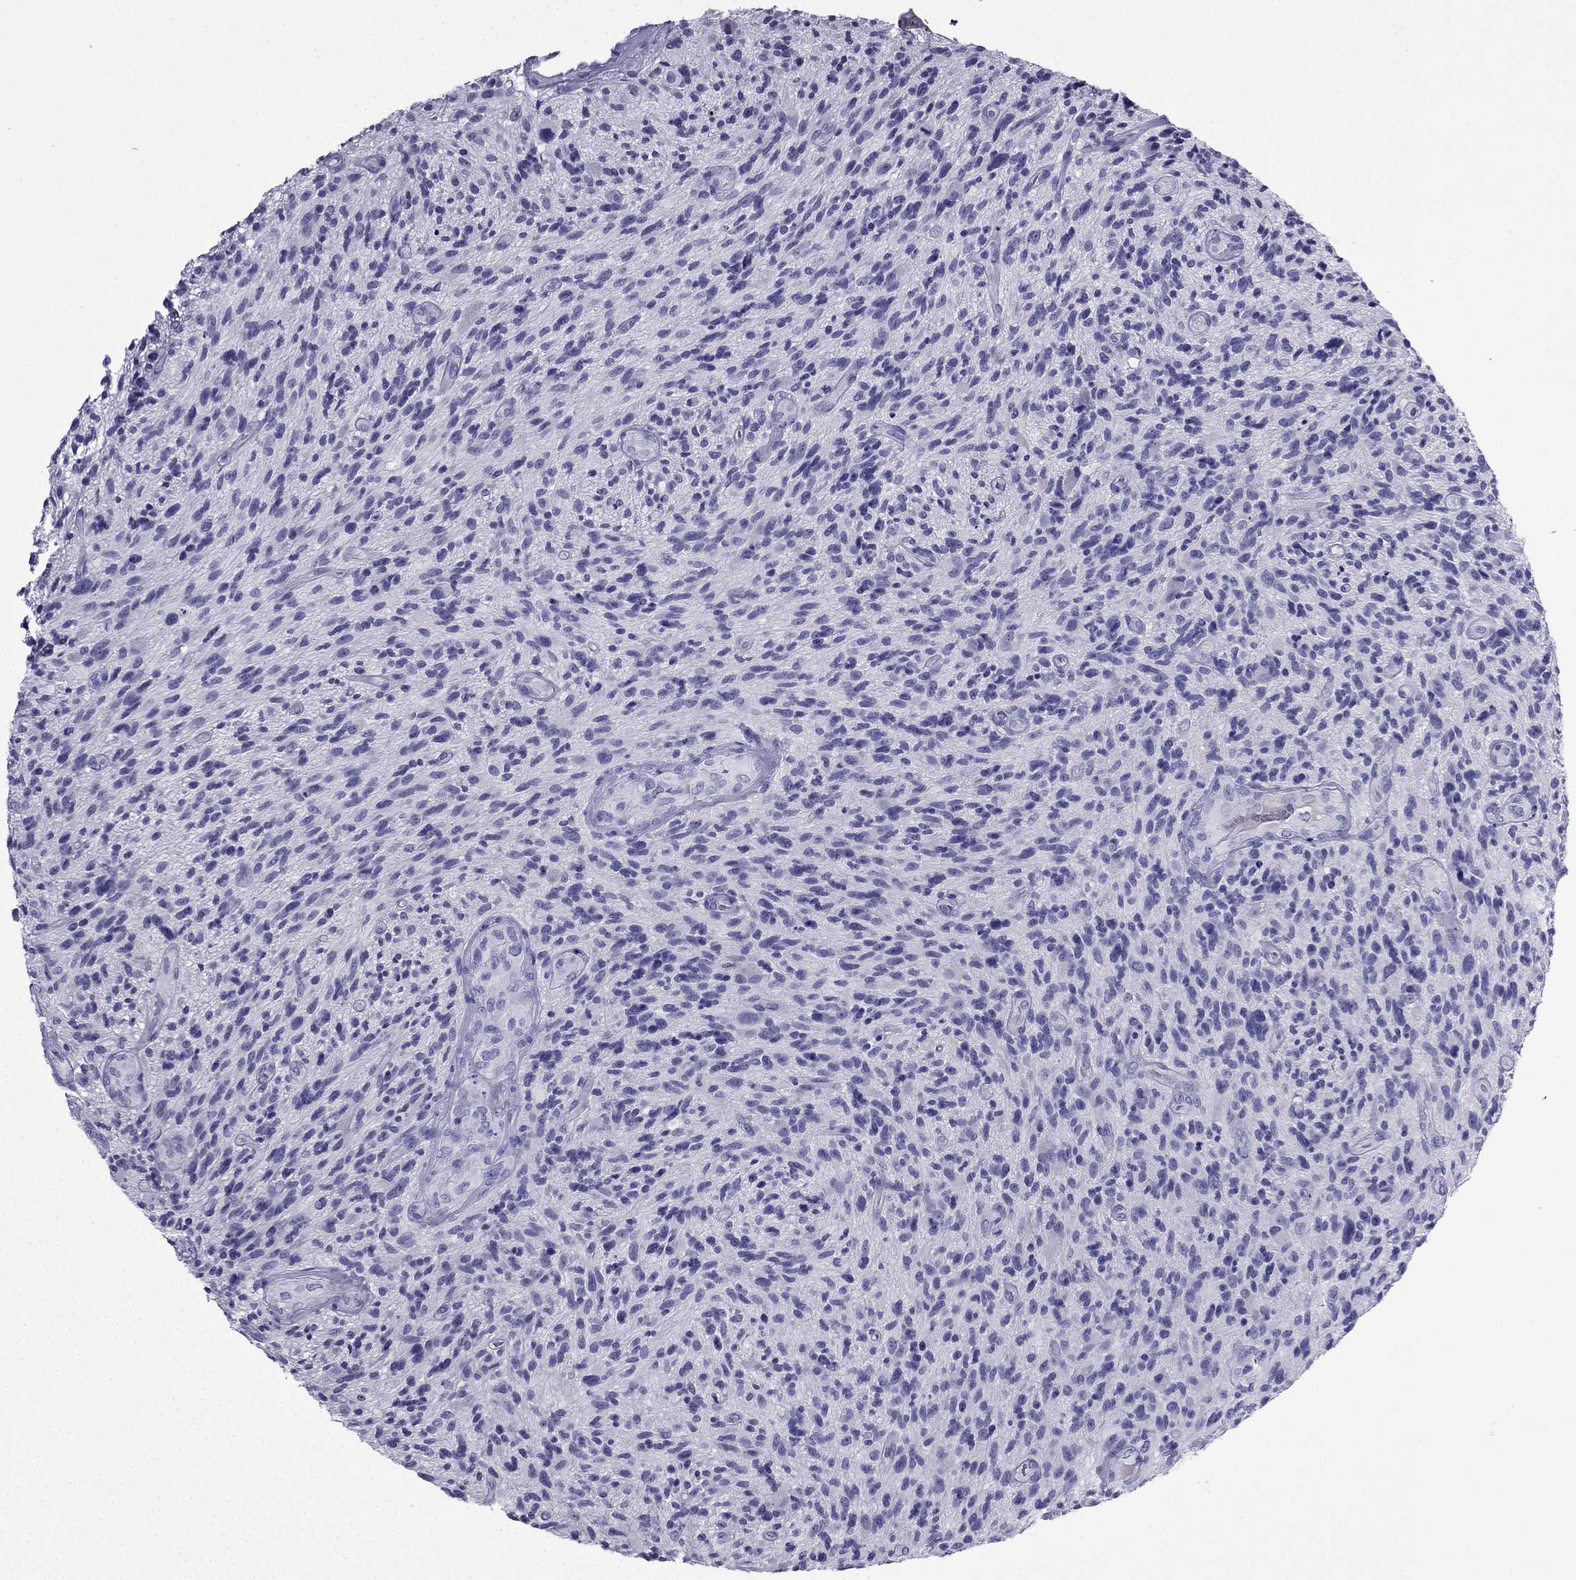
{"staining": {"intensity": "negative", "quantity": "none", "location": "none"}, "tissue": "glioma", "cell_type": "Tumor cells", "image_type": "cancer", "snomed": [{"axis": "morphology", "description": "Glioma, malignant, High grade"}, {"axis": "topography", "description": "Brain"}], "caption": "A photomicrograph of glioma stained for a protein exhibits no brown staining in tumor cells.", "gene": "CDHR4", "patient": {"sex": "male", "age": 47}}